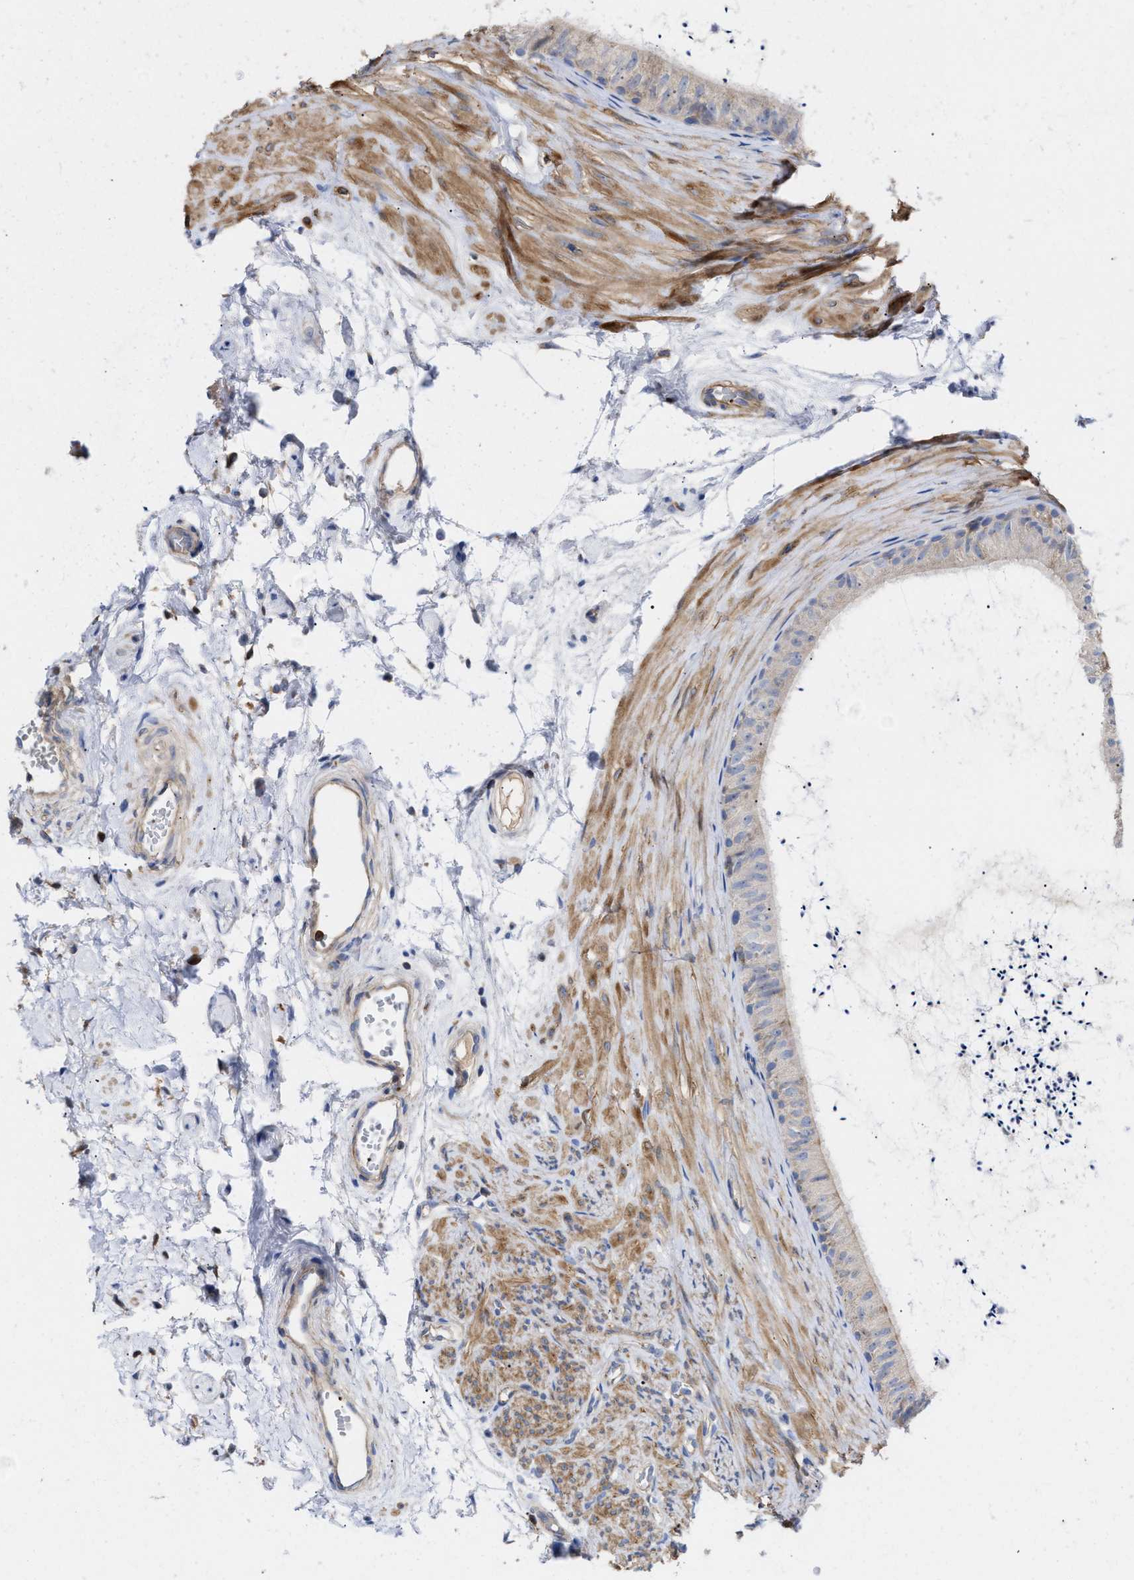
{"staining": {"intensity": "strong", "quantity": "<25%", "location": "cytoplasmic/membranous"}, "tissue": "epididymis", "cell_type": "Glandular cells", "image_type": "normal", "snomed": [{"axis": "morphology", "description": "Normal tissue, NOS"}, {"axis": "topography", "description": "Epididymis"}], "caption": "Immunohistochemistry (IHC) histopathology image of benign human epididymis stained for a protein (brown), which displays medium levels of strong cytoplasmic/membranous expression in approximately <25% of glandular cells.", "gene": "HS3ST5", "patient": {"sex": "male", "age": 56}}